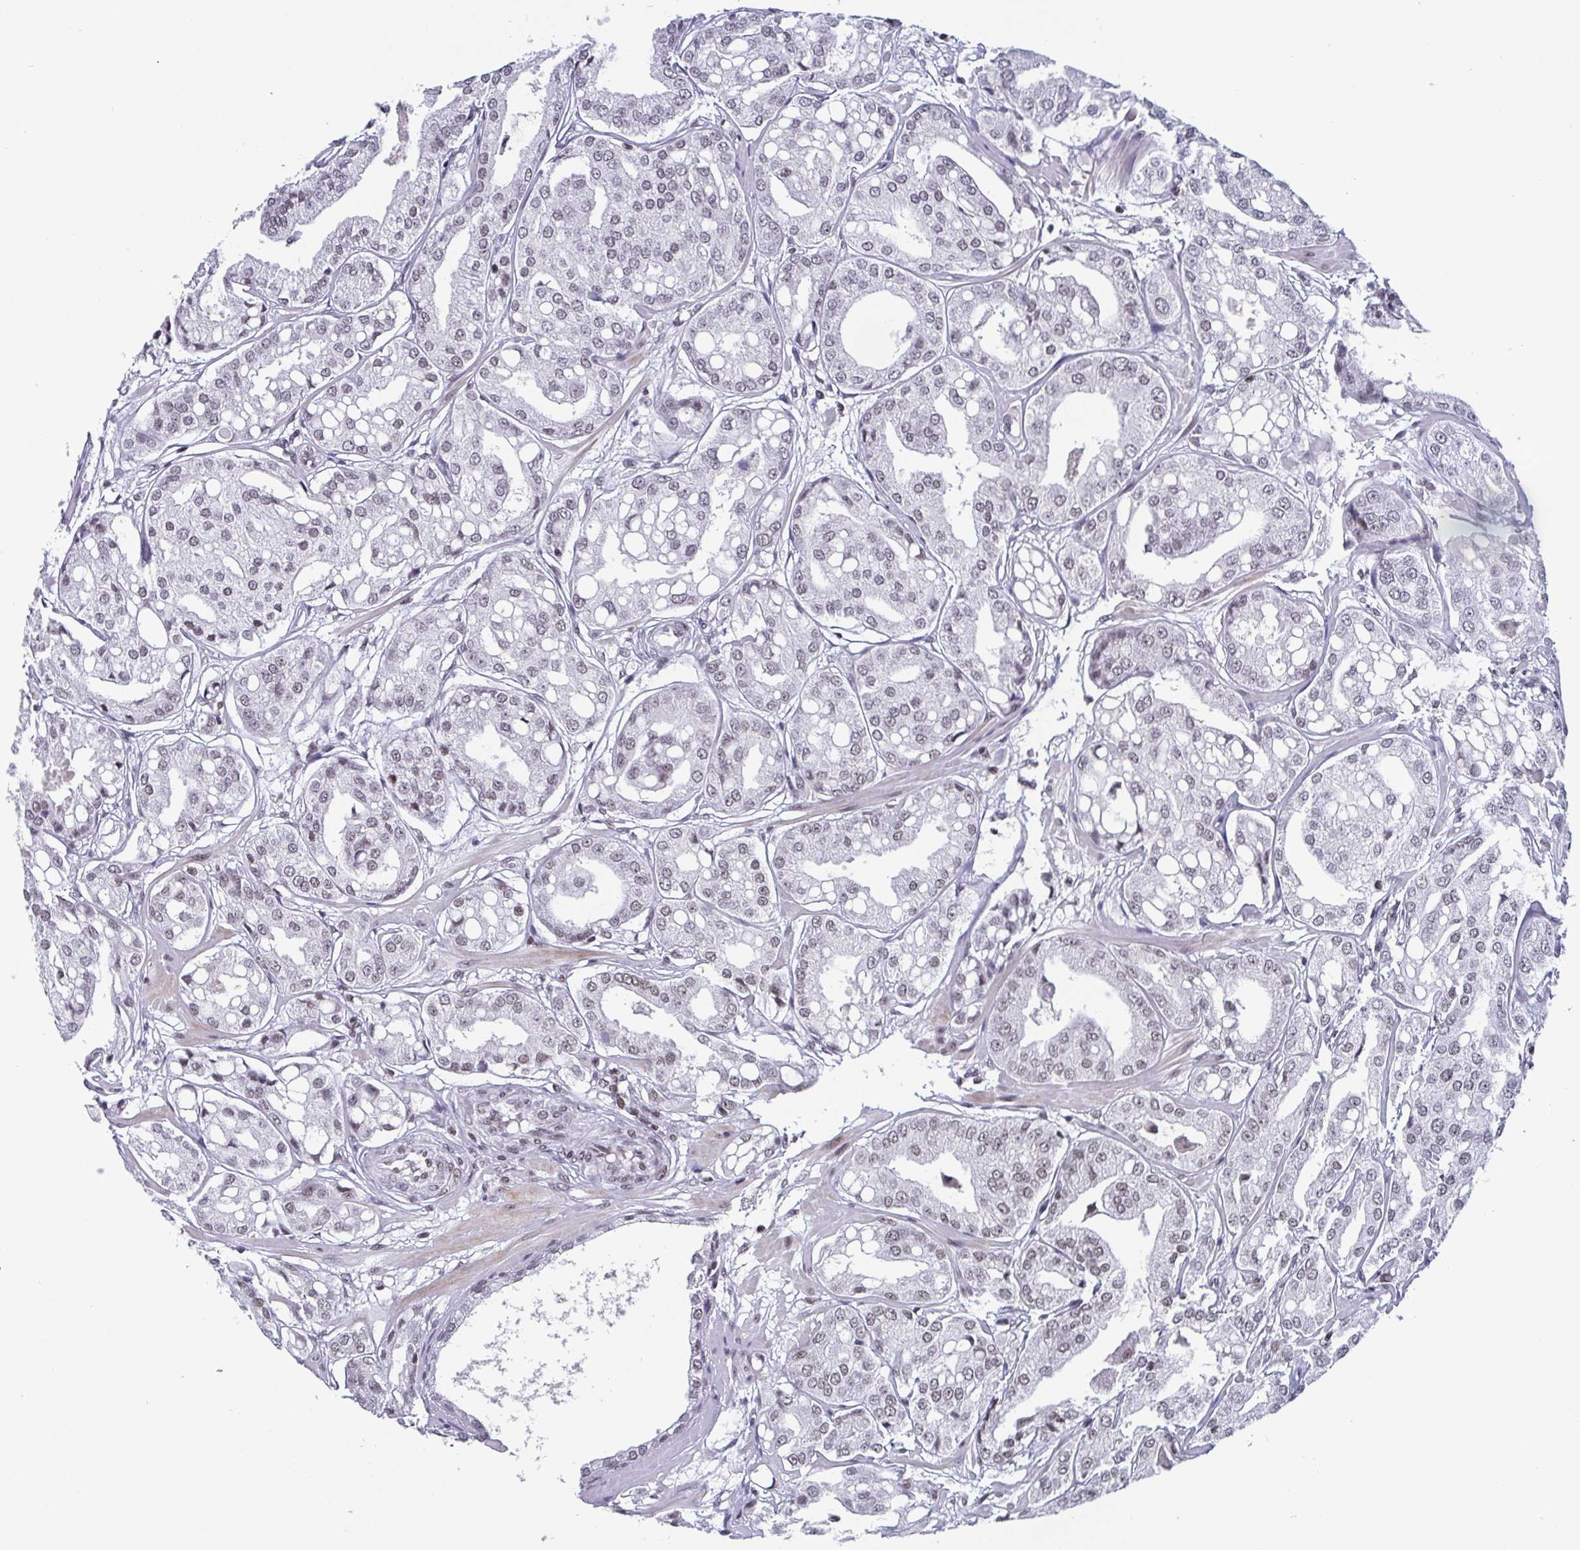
{"staining": {"intensity": "weak", "quantity": "<25%", "location": "nuclear"}, "tissue": "renal cancer", "cell_type": "Tumor cells", "image_type": "cancer", "snomed": [{"axis": "morphology", "description": "Adenocarcinoma, NOS"}, {"axis": "topography", "description": "Urinary bladder"}], "caption": "Renal cancer stained for a protein using immunohistochemistry (IHC) exhibits no positivity tumor cells.", "gene": "CTCF", "patient": {"sex": "male", "age": 61}}